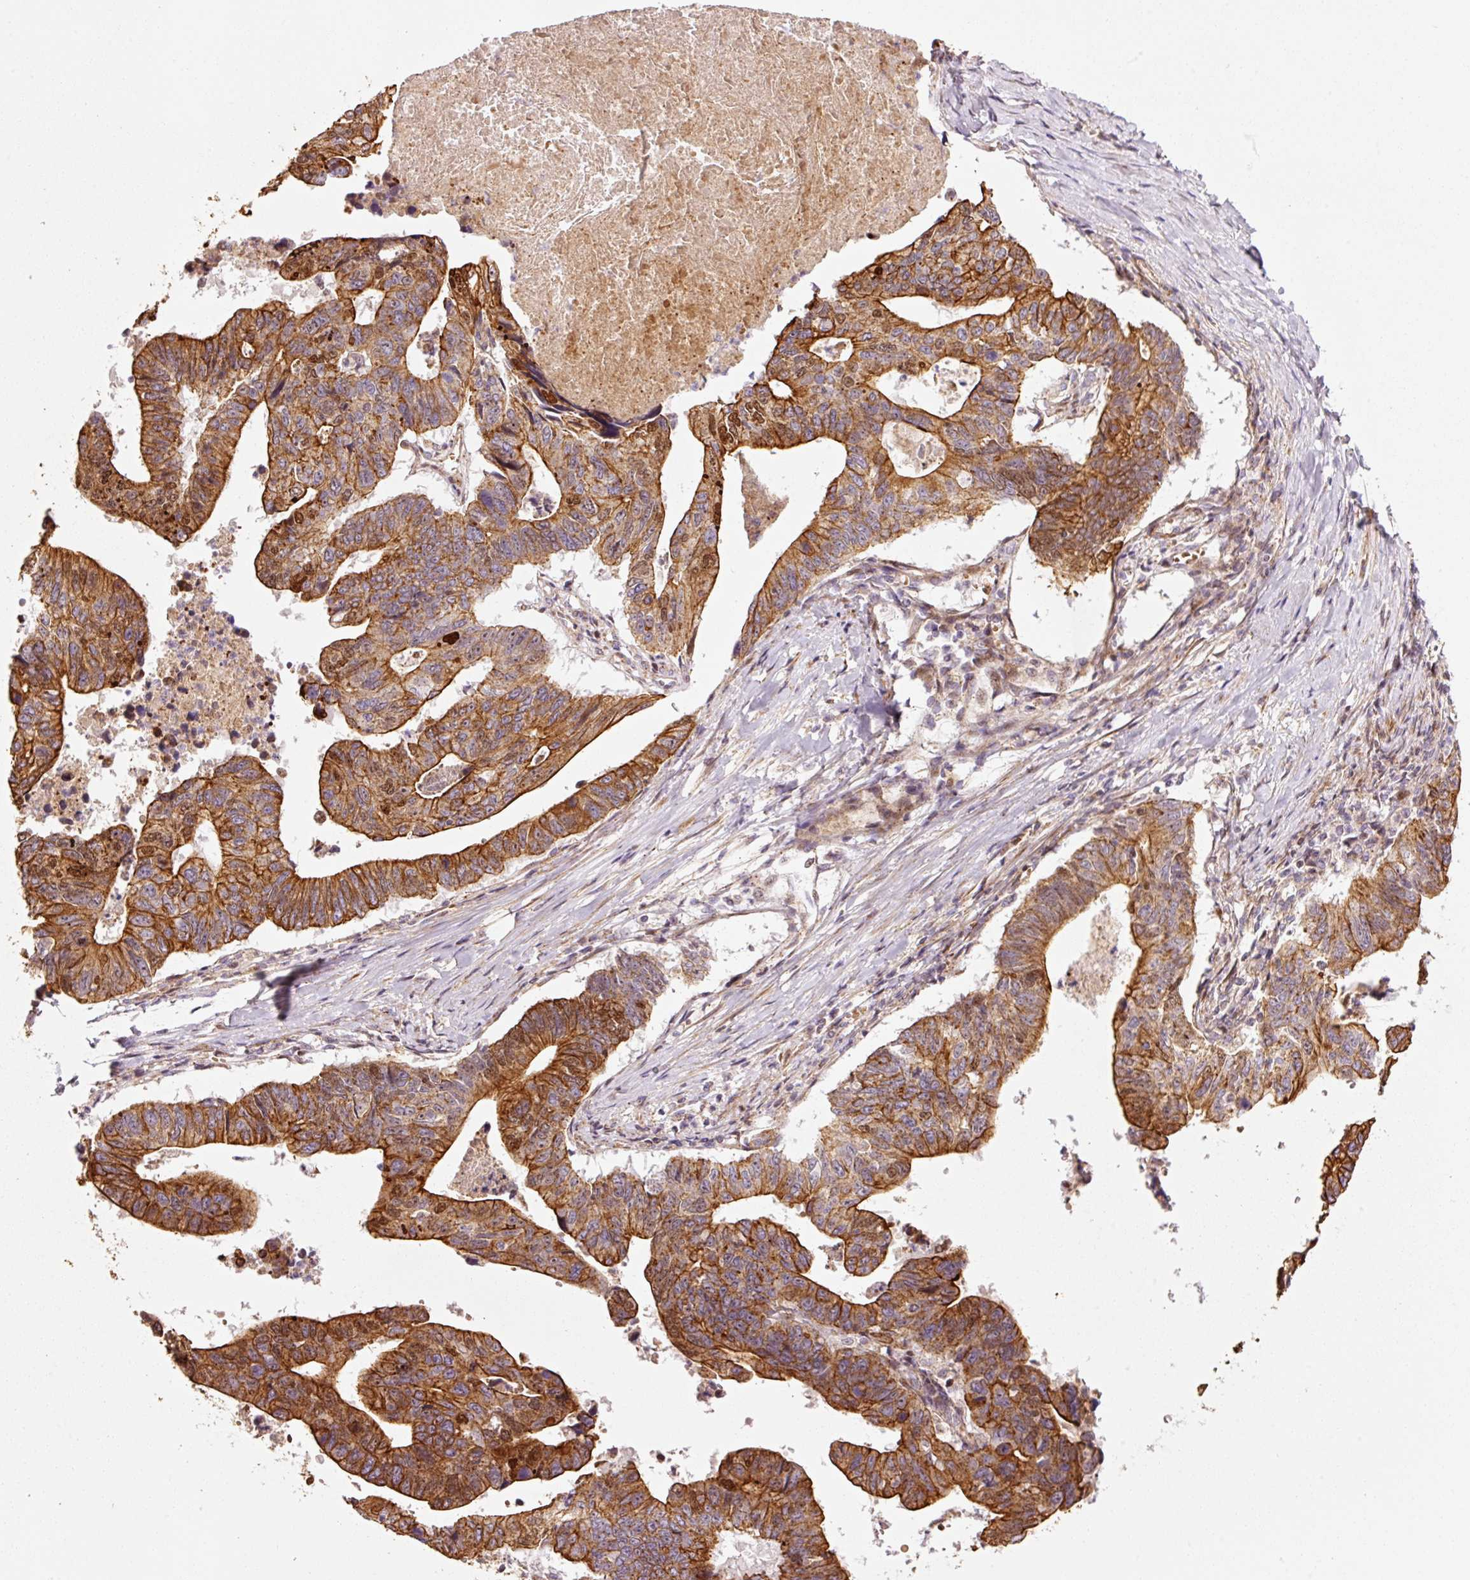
{"staining": {"intensity": "strong", "quantity": ">75%", "location": "cytoplasmic/membranous"}, "tissue": "stomach cancer", "cell_type": "Tumor cells", "image_type": "cancer", "snomed": [{"axis": "morphology", "description": "Adenocarcinoma, NOS"}, {"axis": "topography", "description": "Stomach"}], "caption": "Approximately >75% of tumor cells in stomach adenocarcinoma display strong cytoplasmic/membranous protein positivity as visualized by brown immunohistochemical staining.", "gene": "ANKRD20A1", "patient": {"sex": "male", "age": 59}}